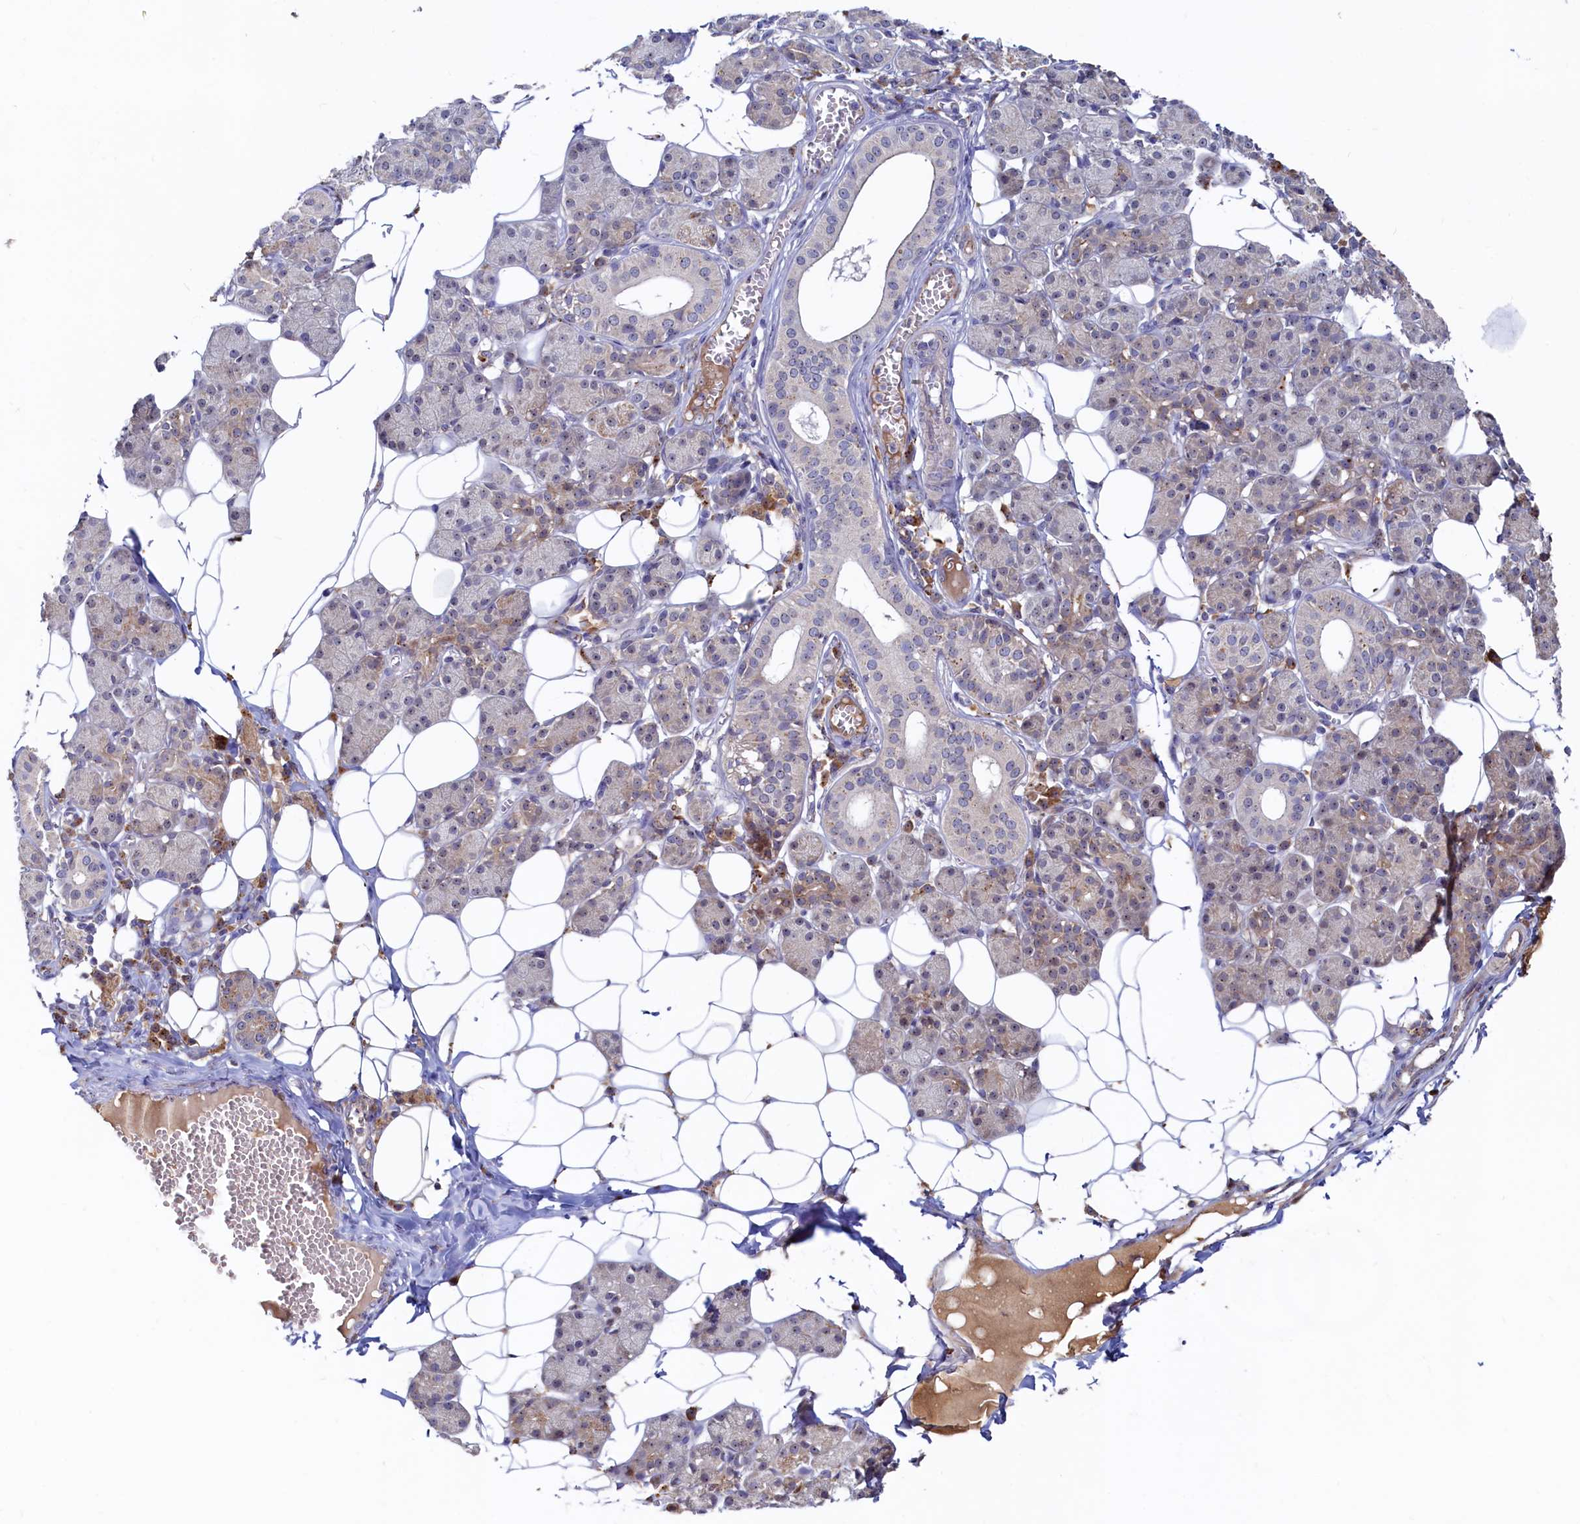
{"staining": {"intensity": "moderate", "quantity": "<25%", "location": "cytoplasmic/membranous"}, "tissue": "salivary gland", "cell_type": "Glandular cells", "image_type": "normal", "snomed": [{"axis": "morphology", "description": "Normal tissue, NOS"}, {"axis": "topography", "description": "Salivary gland"}], "caption": "Salivary gland was stained to show a protein in brown. There is low levels of moderate cytoplasmic/membranous expression in about <25% of glandular cells.", "gene": "RGS7BP", "patient": {"sex": "female", "age": 33}}